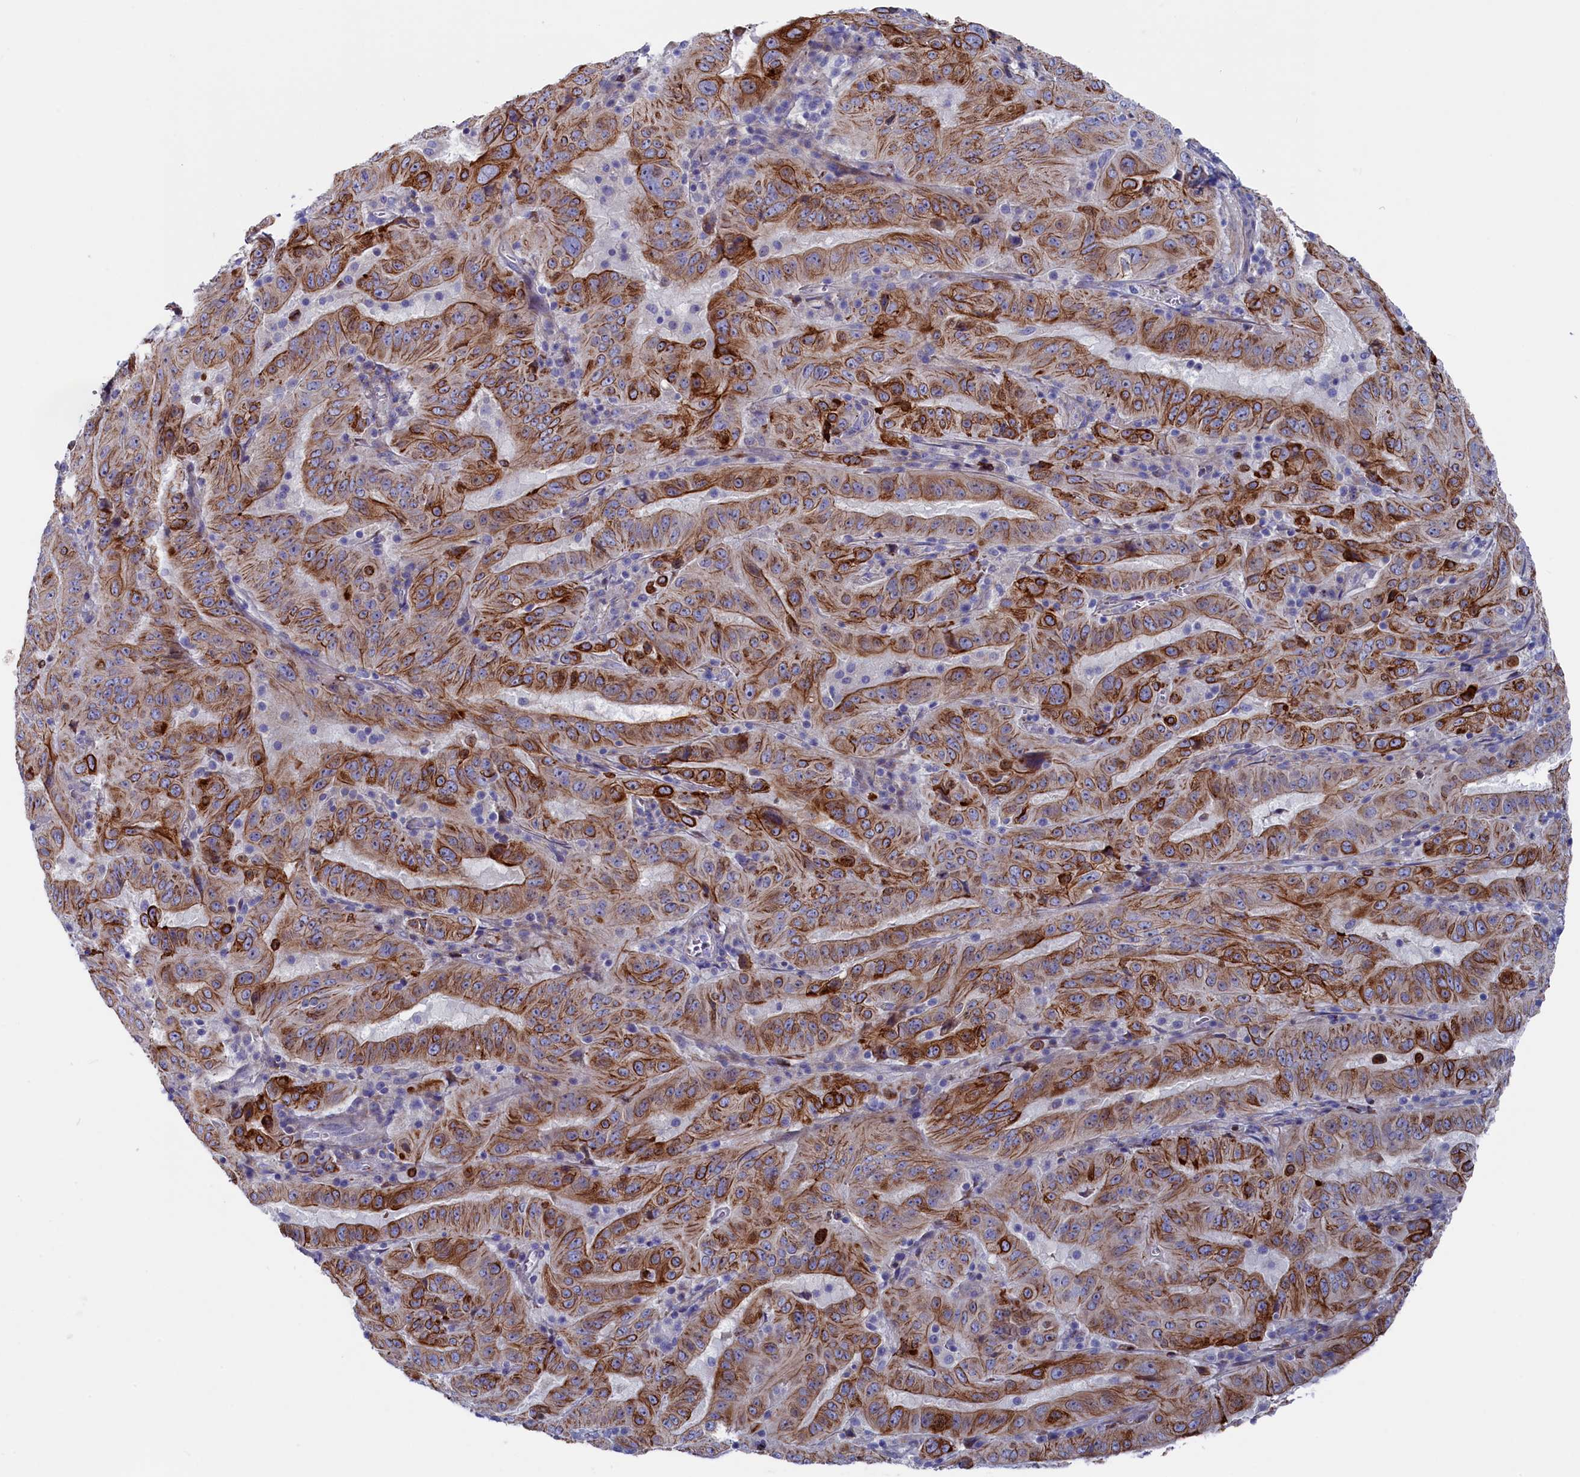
{"staining": {"intensity": "strong", "quantity": ">75%", "location": "cytoplasmic/membranous"}, "tissue": "pancreatic cancer", "cell_type": "Tumor cells", "image_type": "cancer", "snomed": [{"axis": "morphology", "description": "Adenocarcinoma, NOS"}, {"axis": "topography", "description": "Pancreas"}], "caption": "Pancreatic cancer was stained to show a protein in brown. There is high levels of strong cytoplasmic/membranous staining in approximately >75% of tumor cells.", "gene": "NUDT7", "patient": {"sex": "male", "age": 63}}